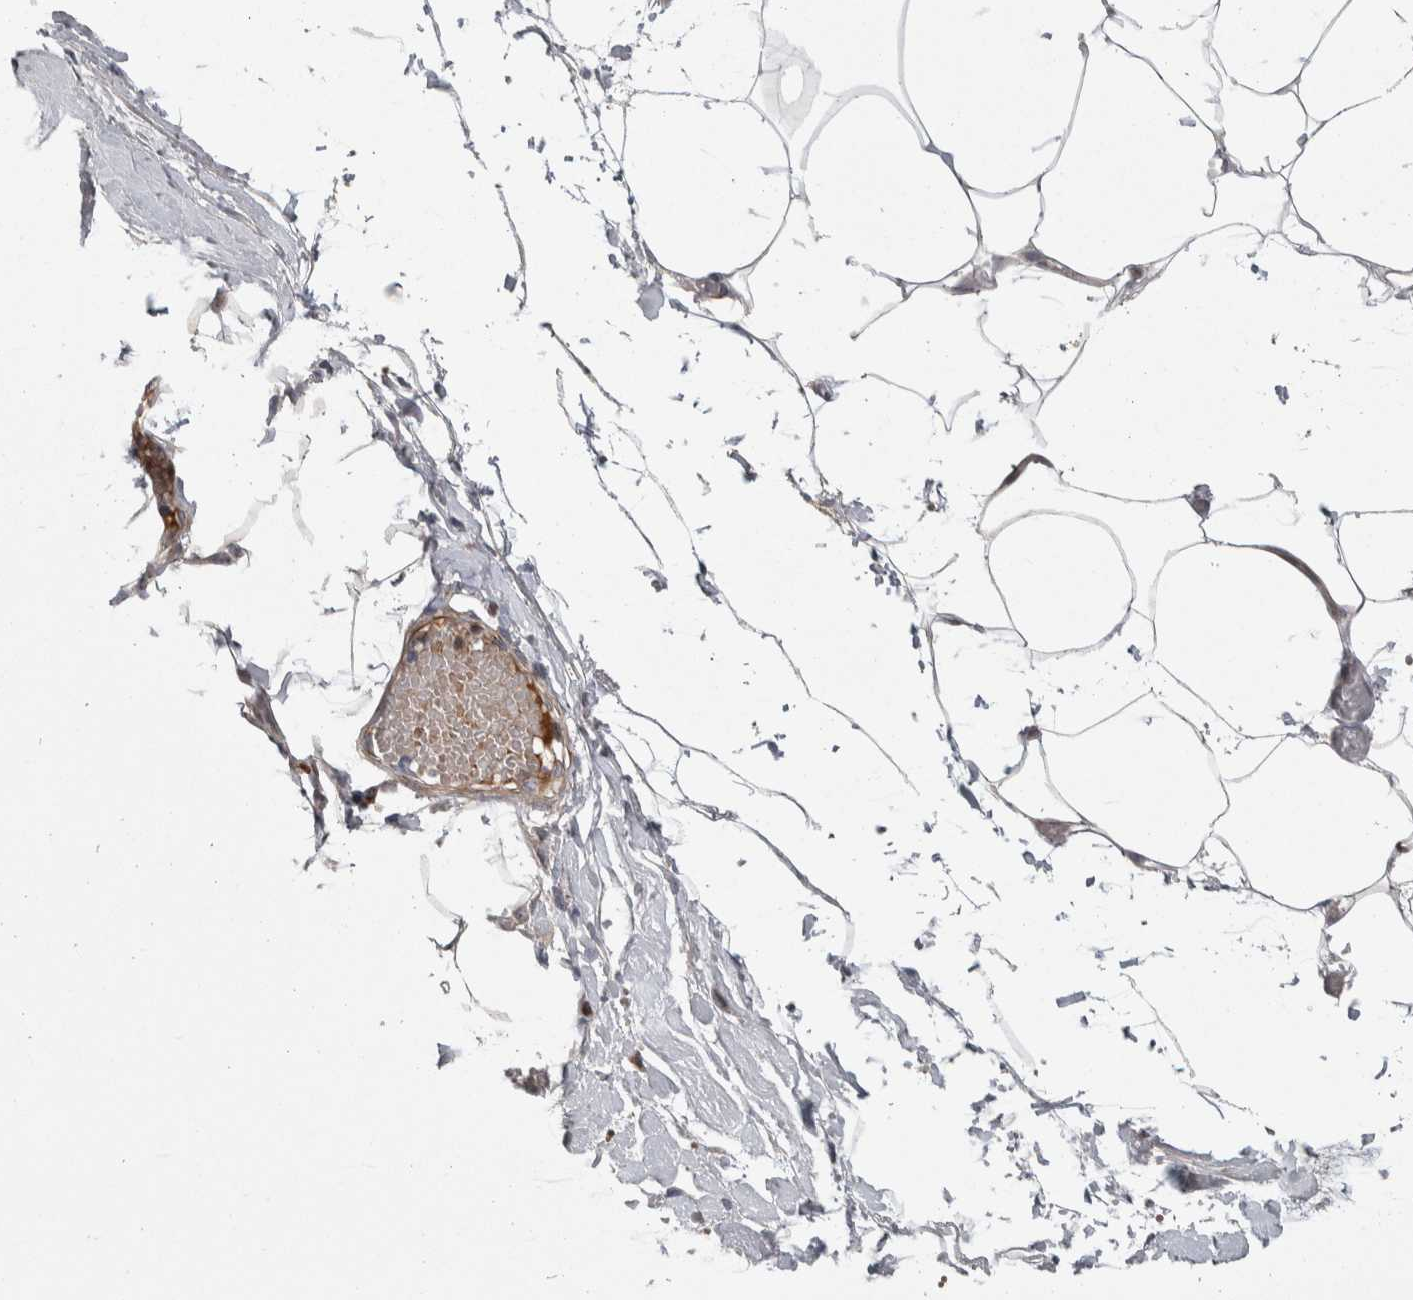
{"staining": {"intensity": "negative", "quantity": "none", "location": "none"}, "tissue": "adipose tissue", "cell_type": "Adipocytes", "image_type": "normal", "snomed": [{"axis": "morphology", "description": "Normal tissue, NOS"}, {"axis": "morphology", "description": "Adenocarcinoma, NOS"}, {"axis": "topography", "description": "Colon"}, {"axis": "topography", "description": "Peripheral nerve tissue"}], "caption": "DAB immunohistochemical staining of unremarkable human adipose tissue reveals no significant positivity in adipocytes.", "gene": "PSMG3", "patient": {"sex": "male", "age": 14}}